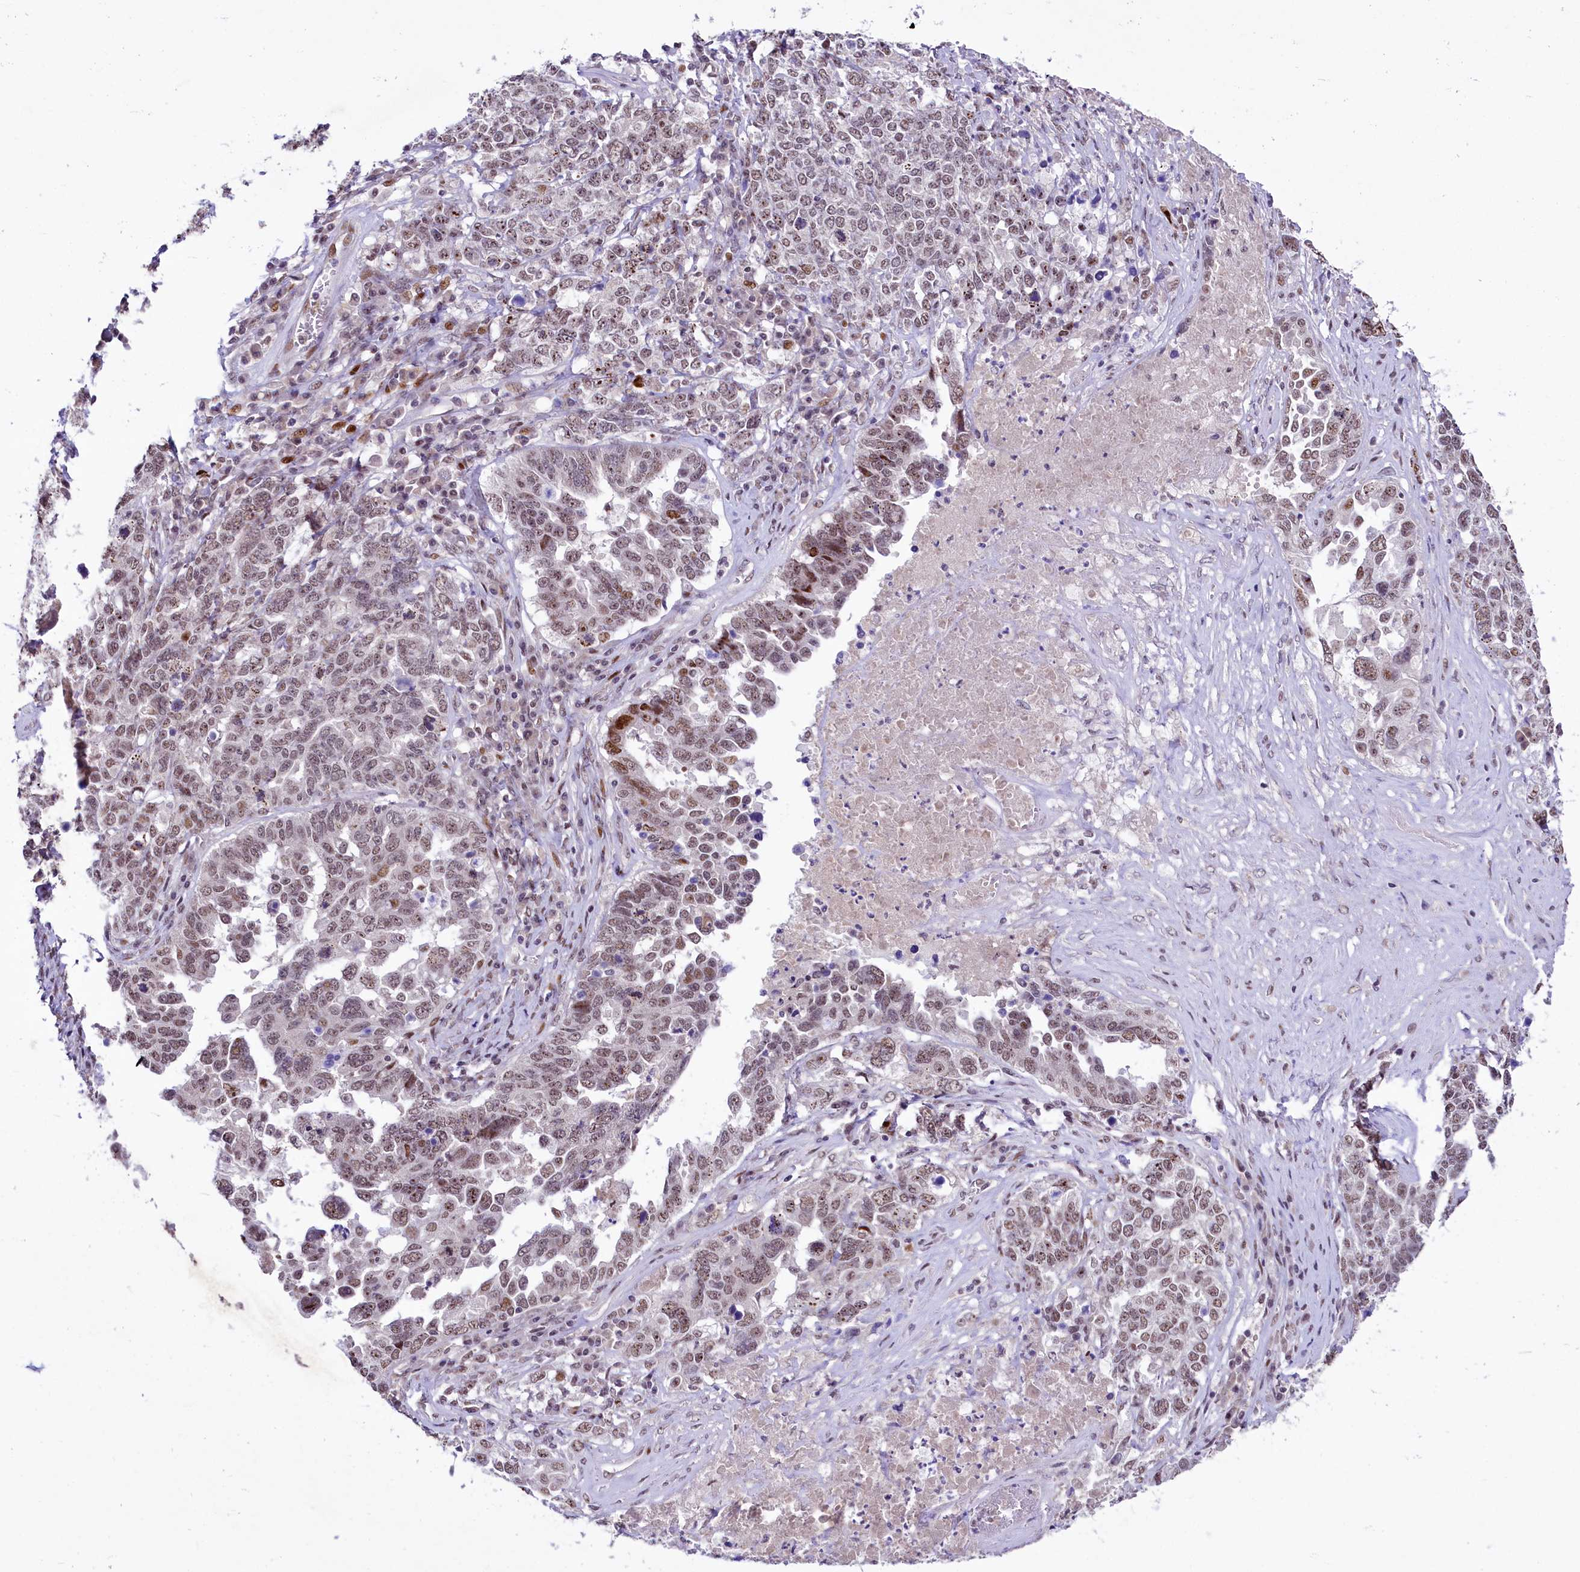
{"staining": {"intensity": "moderate", "quantity": "25%-75%", "location": "nuclear"}, "tissue": "ovarian cancer", "cell_type": "Tumor cells", "image_type": "cancer", "snomed": [{"axis": "morphology", "description": "Carcinoma, endometroid"}, {"axis": "topography", "description": "Ovary"}], "caption": "Approximately 25%-75% of tumor cells in human ovarian endometroid carcinoma demonstrate moderate nuclear protein positivity as visualized by brown immunohistochemical staining.", "gene": "ANKS3", "patient": {"sex": "female", "age": 62}}